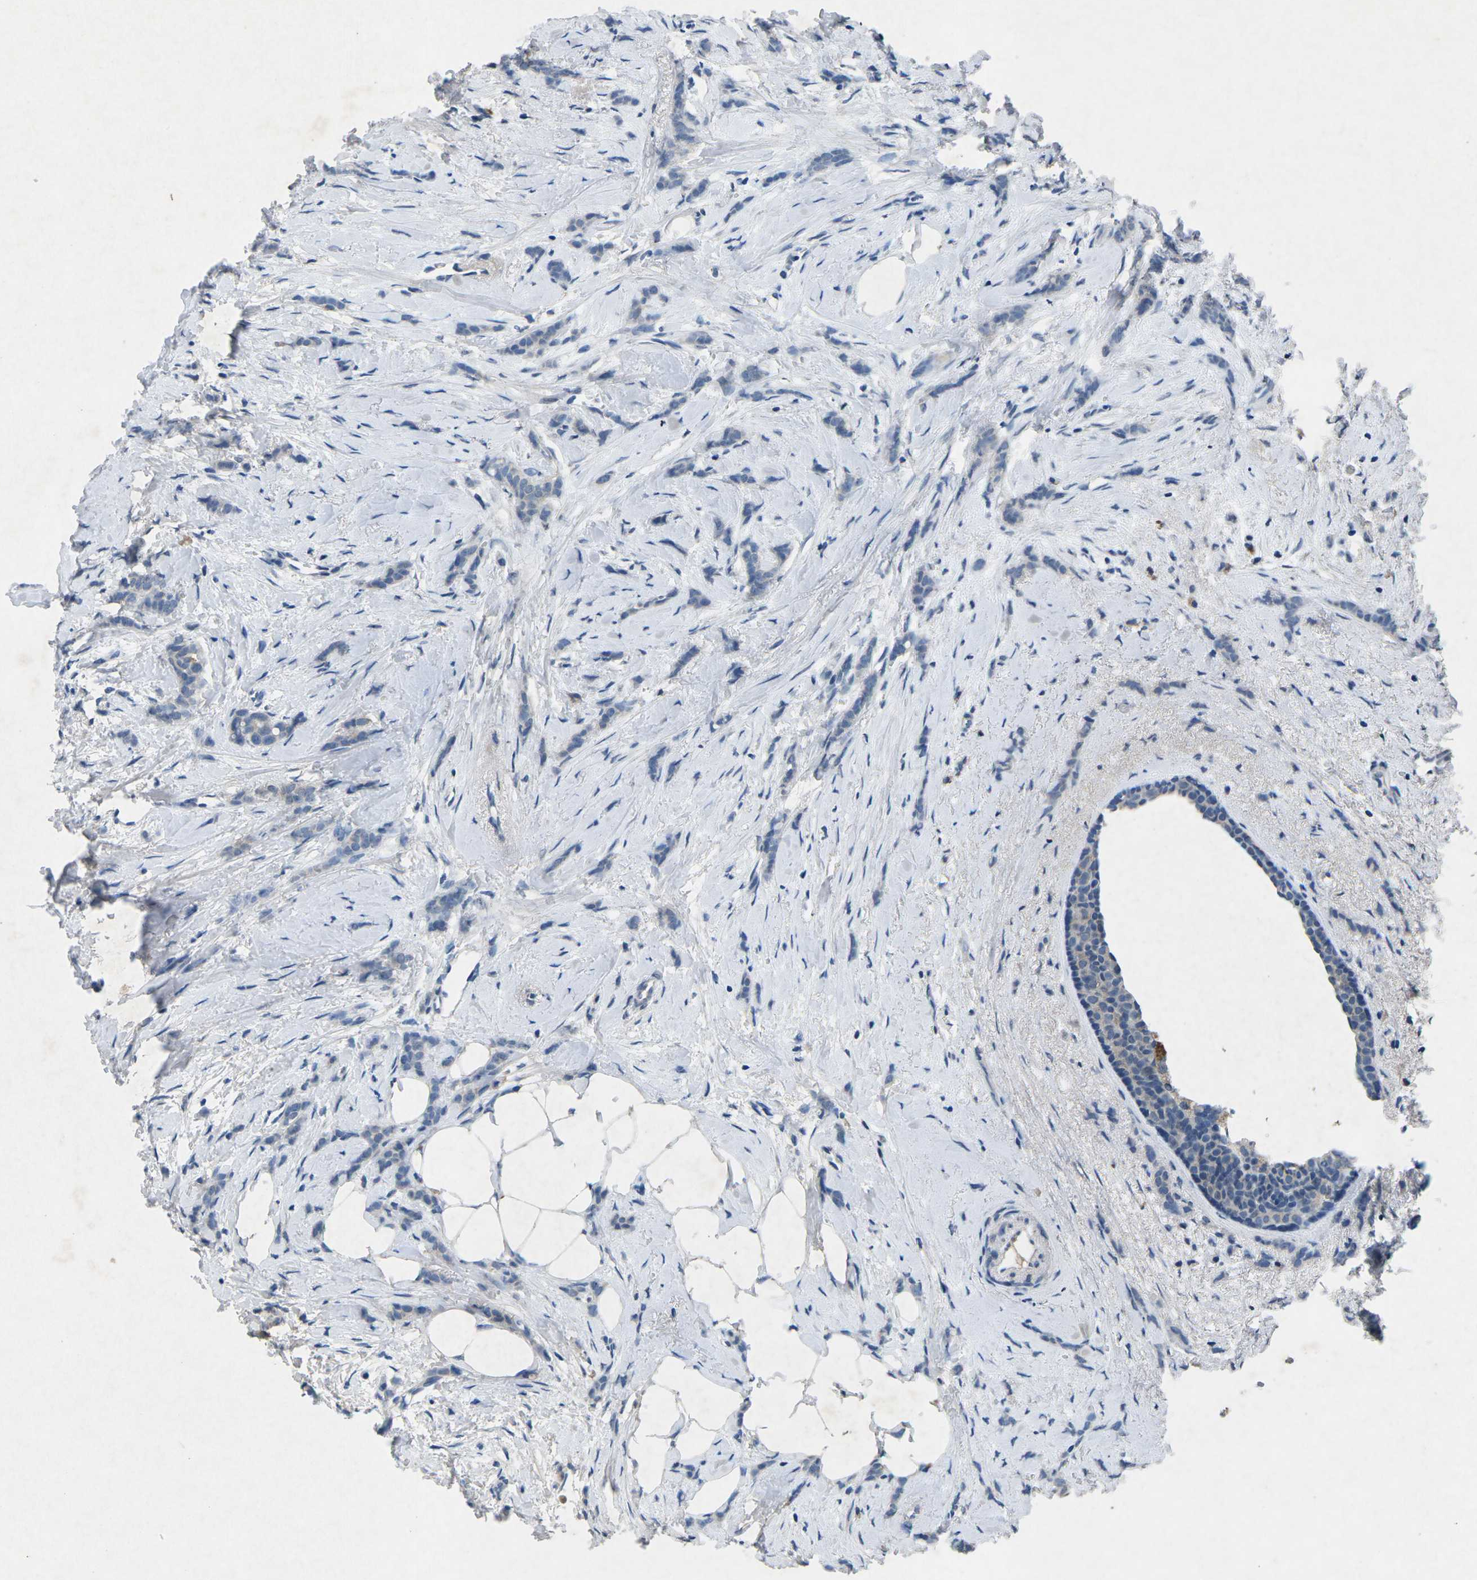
{"staining": {"intensity": "negative", "quantity": "none", "location": "none"}, "tissue": "breast cancer", "cell_type": "Tumor cells", "image_type": "cancer", "snomed": [{"axis": "morphology", "description": "Lobular carcinoma, in situ"}, {"axis": "morphology", "description": "Lobular carcinoma"}, {"axis": "topography", "description": "Breast"}], "caption": "The micrograph exhibits no staining of tumor cells in breast cancer.", "gene": "PLG", "patient": {"sex": "female", "age": 41}}